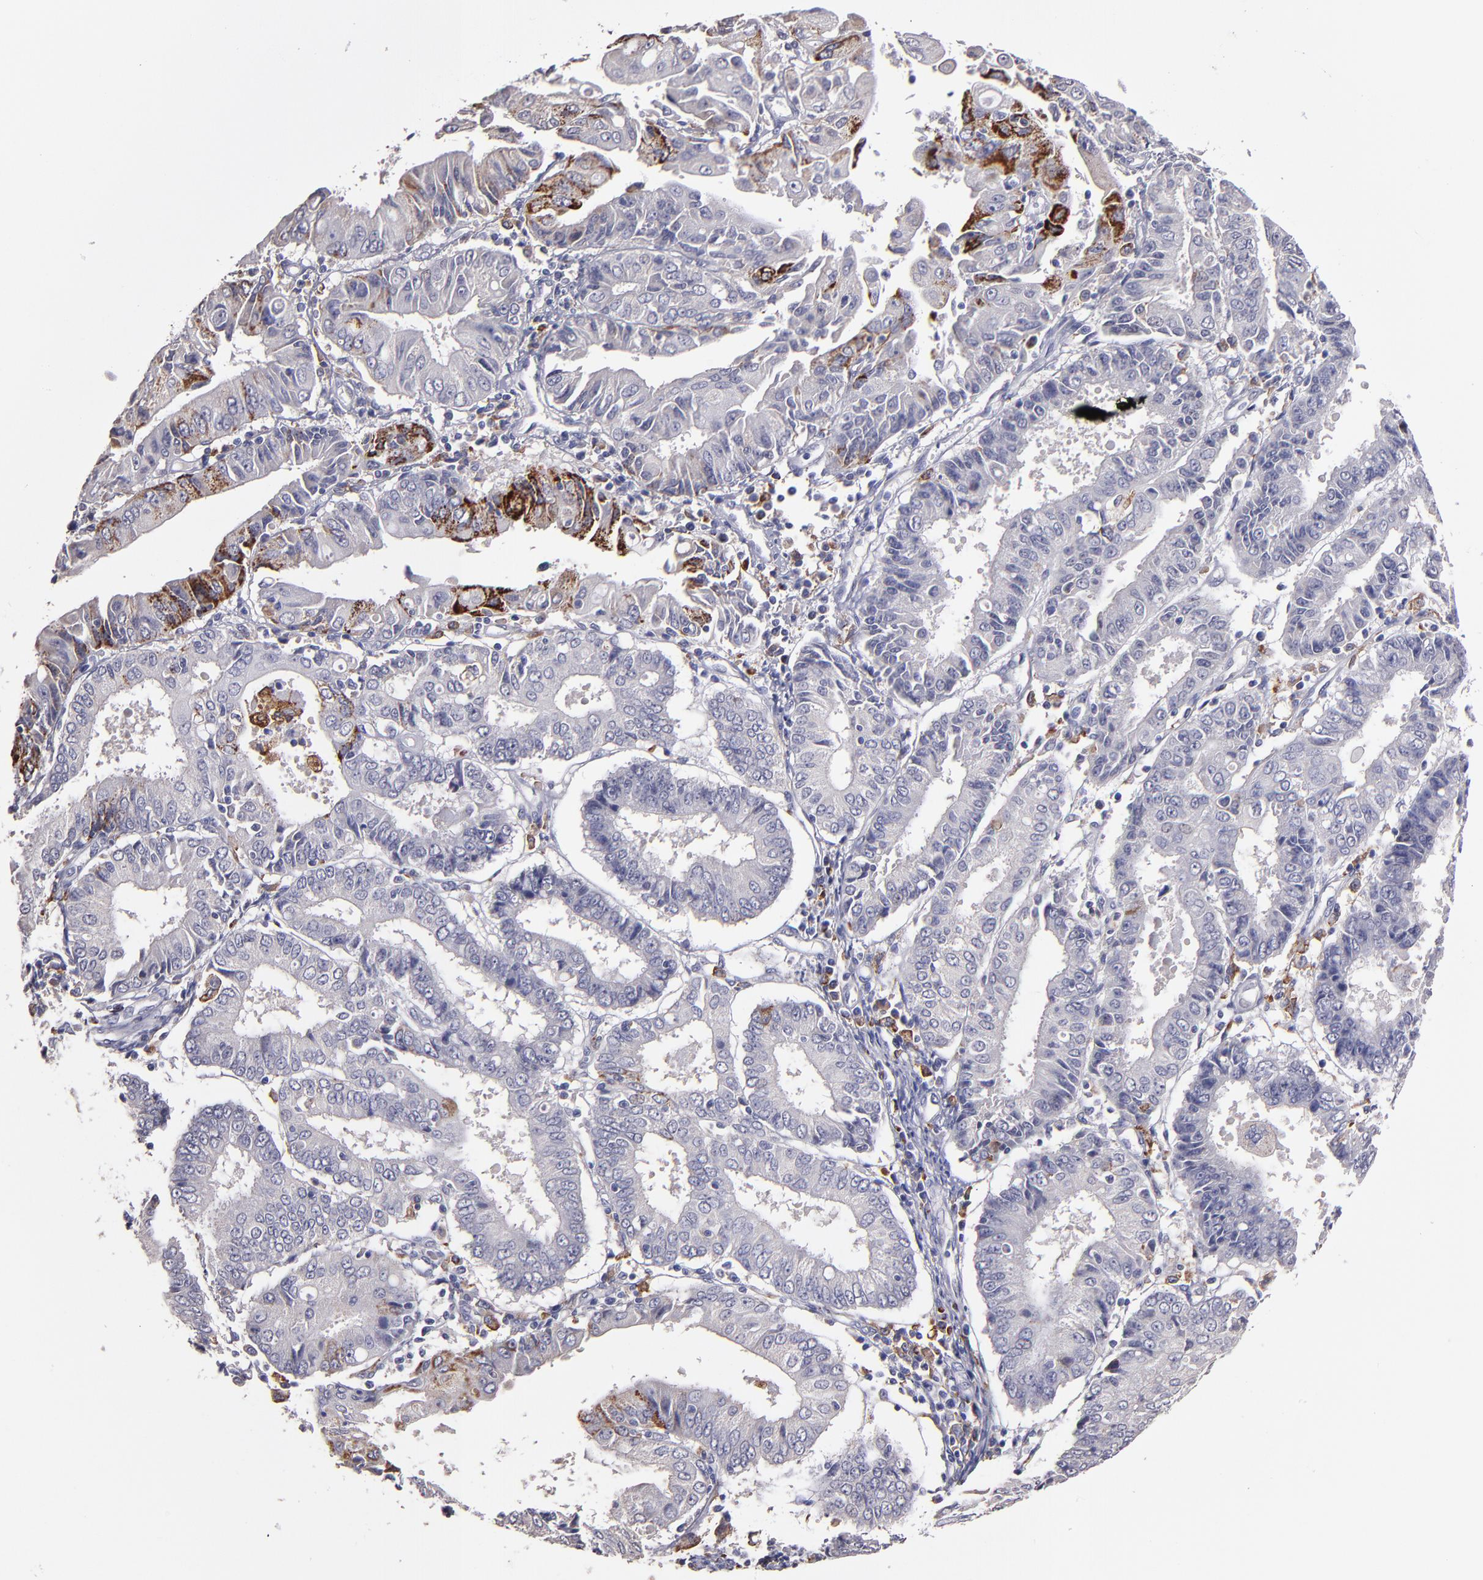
{"staining": {"intensity": "strong", "quantity": "<25%", "location": "cytoplasmic/membranous"}, "tissue": "endometrial cancer", "cell_type": "Tumor cells", "image_type": "cancer", "snomed": [{"axis": "morphology", "description": "Adenocarcinoma, NOS"}, {"axis": "topography", "description": "Endometrium"}], "caption": "High-magnification brightfield microscopy of endometrial cancer stained with DAB (brown) and counterstained with hematoxylin (blue). tumor cells exhibit strong cytoplasmic/membranous expression is present in about<25% of cells.", "gene": "GLDC", "patient": {"sex": "female", "age": 75}}